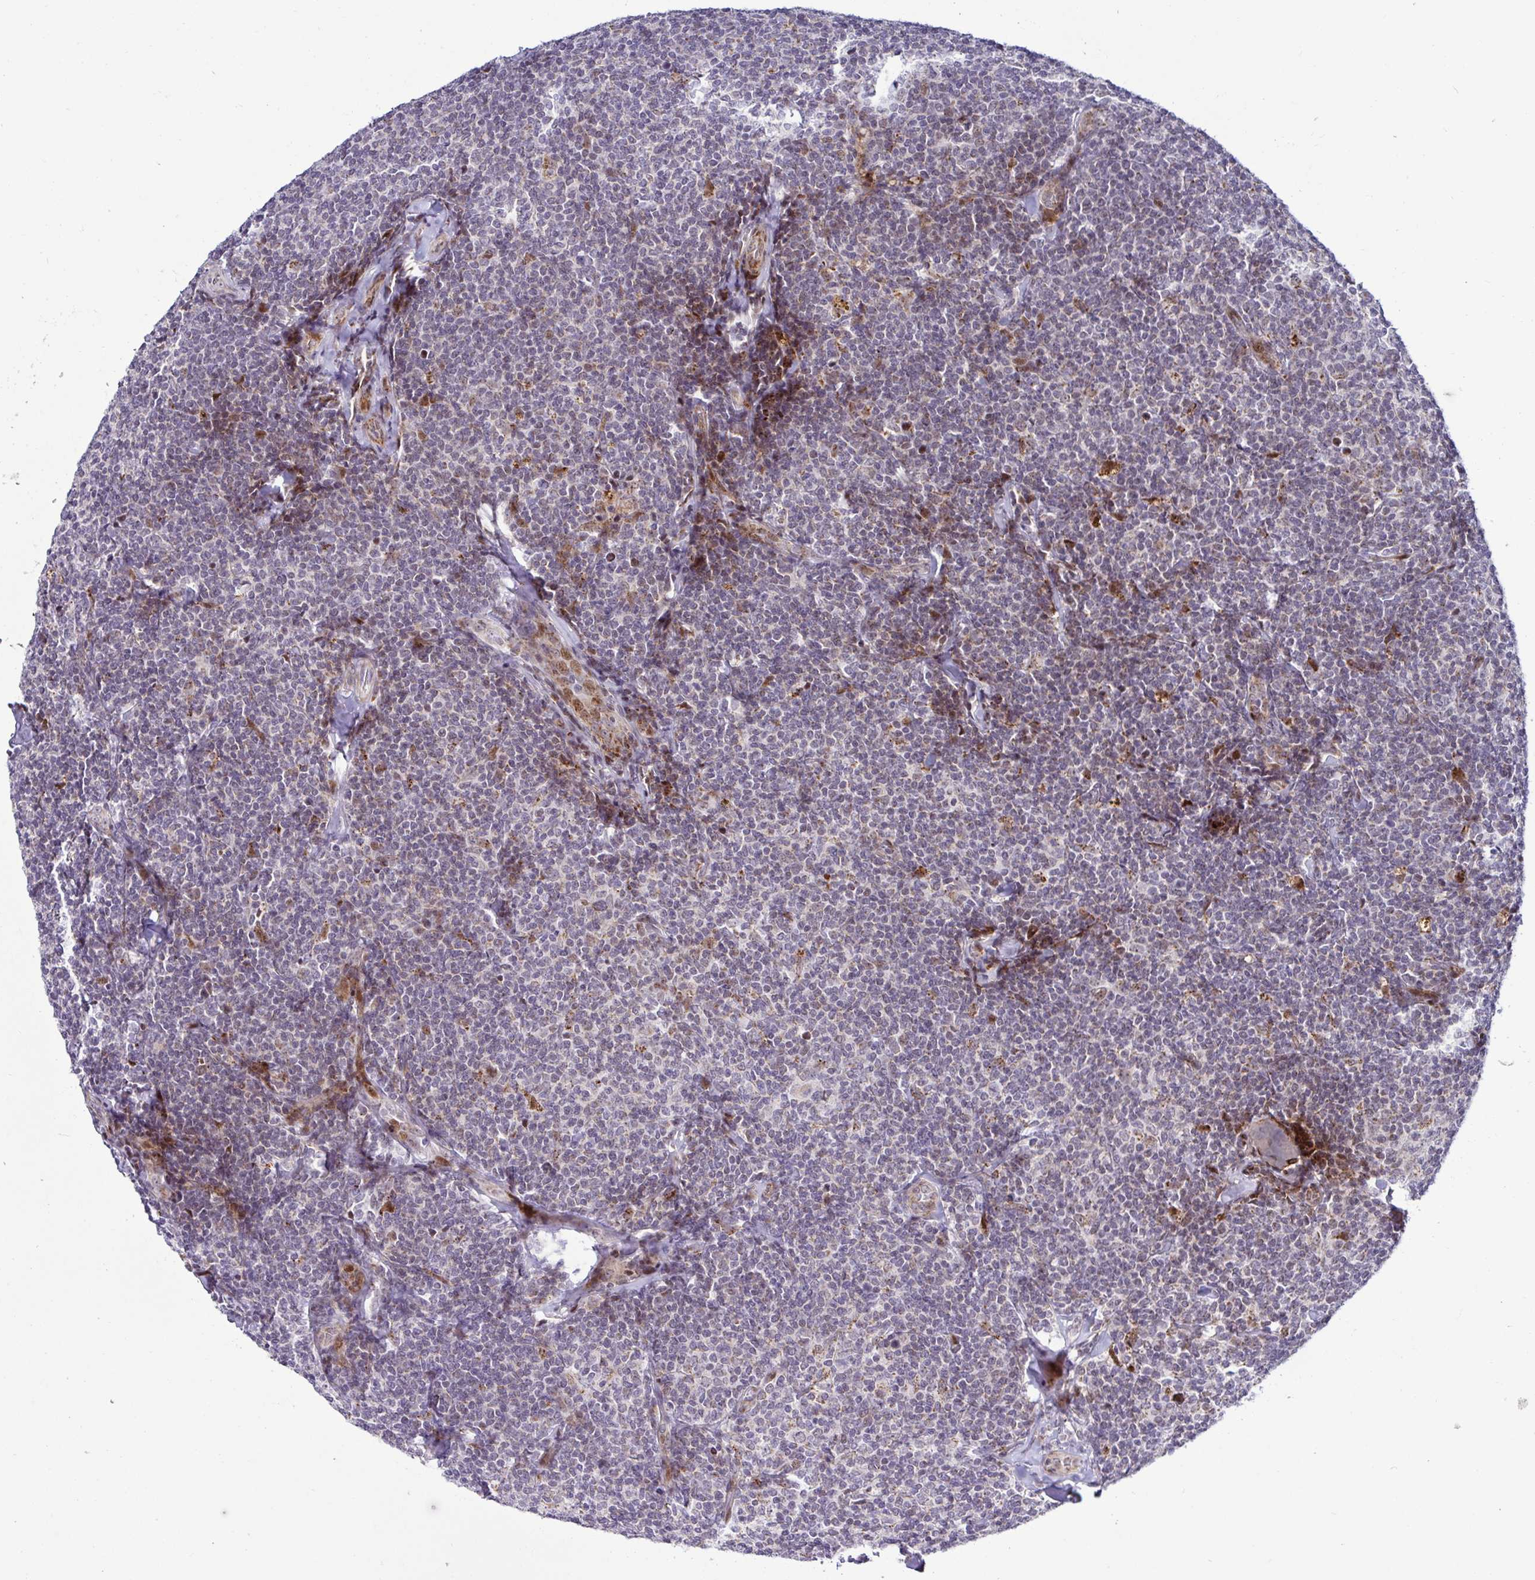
{"staining": {"intensity": "negative", "quantity": "none", "location": "none"}, "tissue": "lymphoma", "cell_type": "Tumor cells", "image_type": "cancer", "snomed": [{"axis": "morphology", "description": "Malignant lymphoma, non-Hodgkin's type, Low grade"}, {"axis": "topography", "description": "Lymph node"}], "caption": "This is an immunohistochemistry (IHC) histopathology image of human malignant lymphoma, non-Hodgkin's type (low-grade). There is no positivity in tumor cells.", "gene": "DZIP1", "patient": {"sex": "female", "age": 56}}